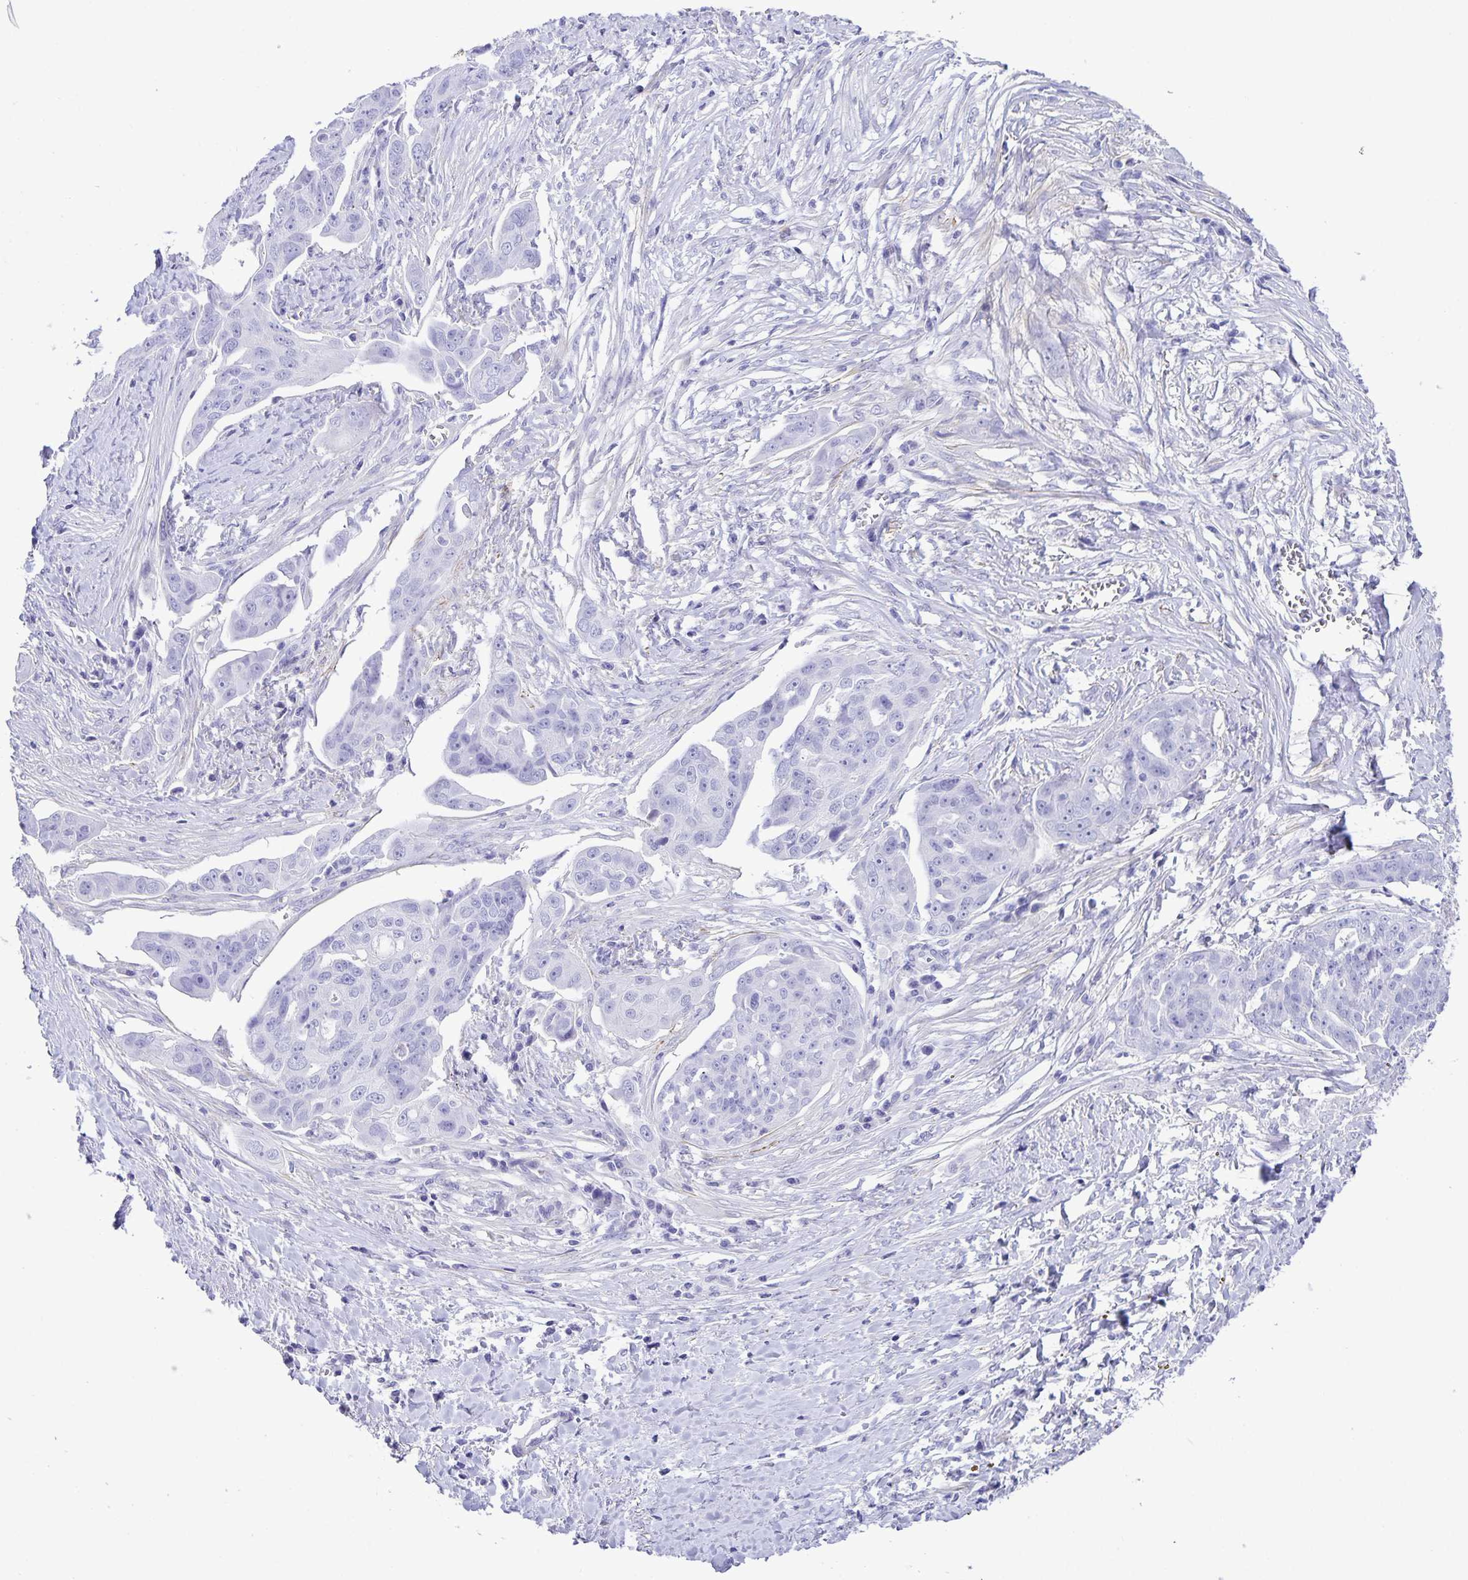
{"staining": {"intensity": "negative", "quantity": "none", "location": "none"}, "tissue": "ovarian cancer", "cell_type": "Tumor cells", "image_type": "cancer", "snomed": [{"axis": "morphology", "description": "Carcinoma, endometroid"}, {"axis": "topography", "description": "Ovary"}], "caption": "DAB immunohistochemical staining of endometroid carcinoma (ovarian) demonstrates no significant positivity in tumor cells. Nuclei are stained in blue.", "gene": "UBQLN3", "patient": {"sex": "female", "age": 70}}